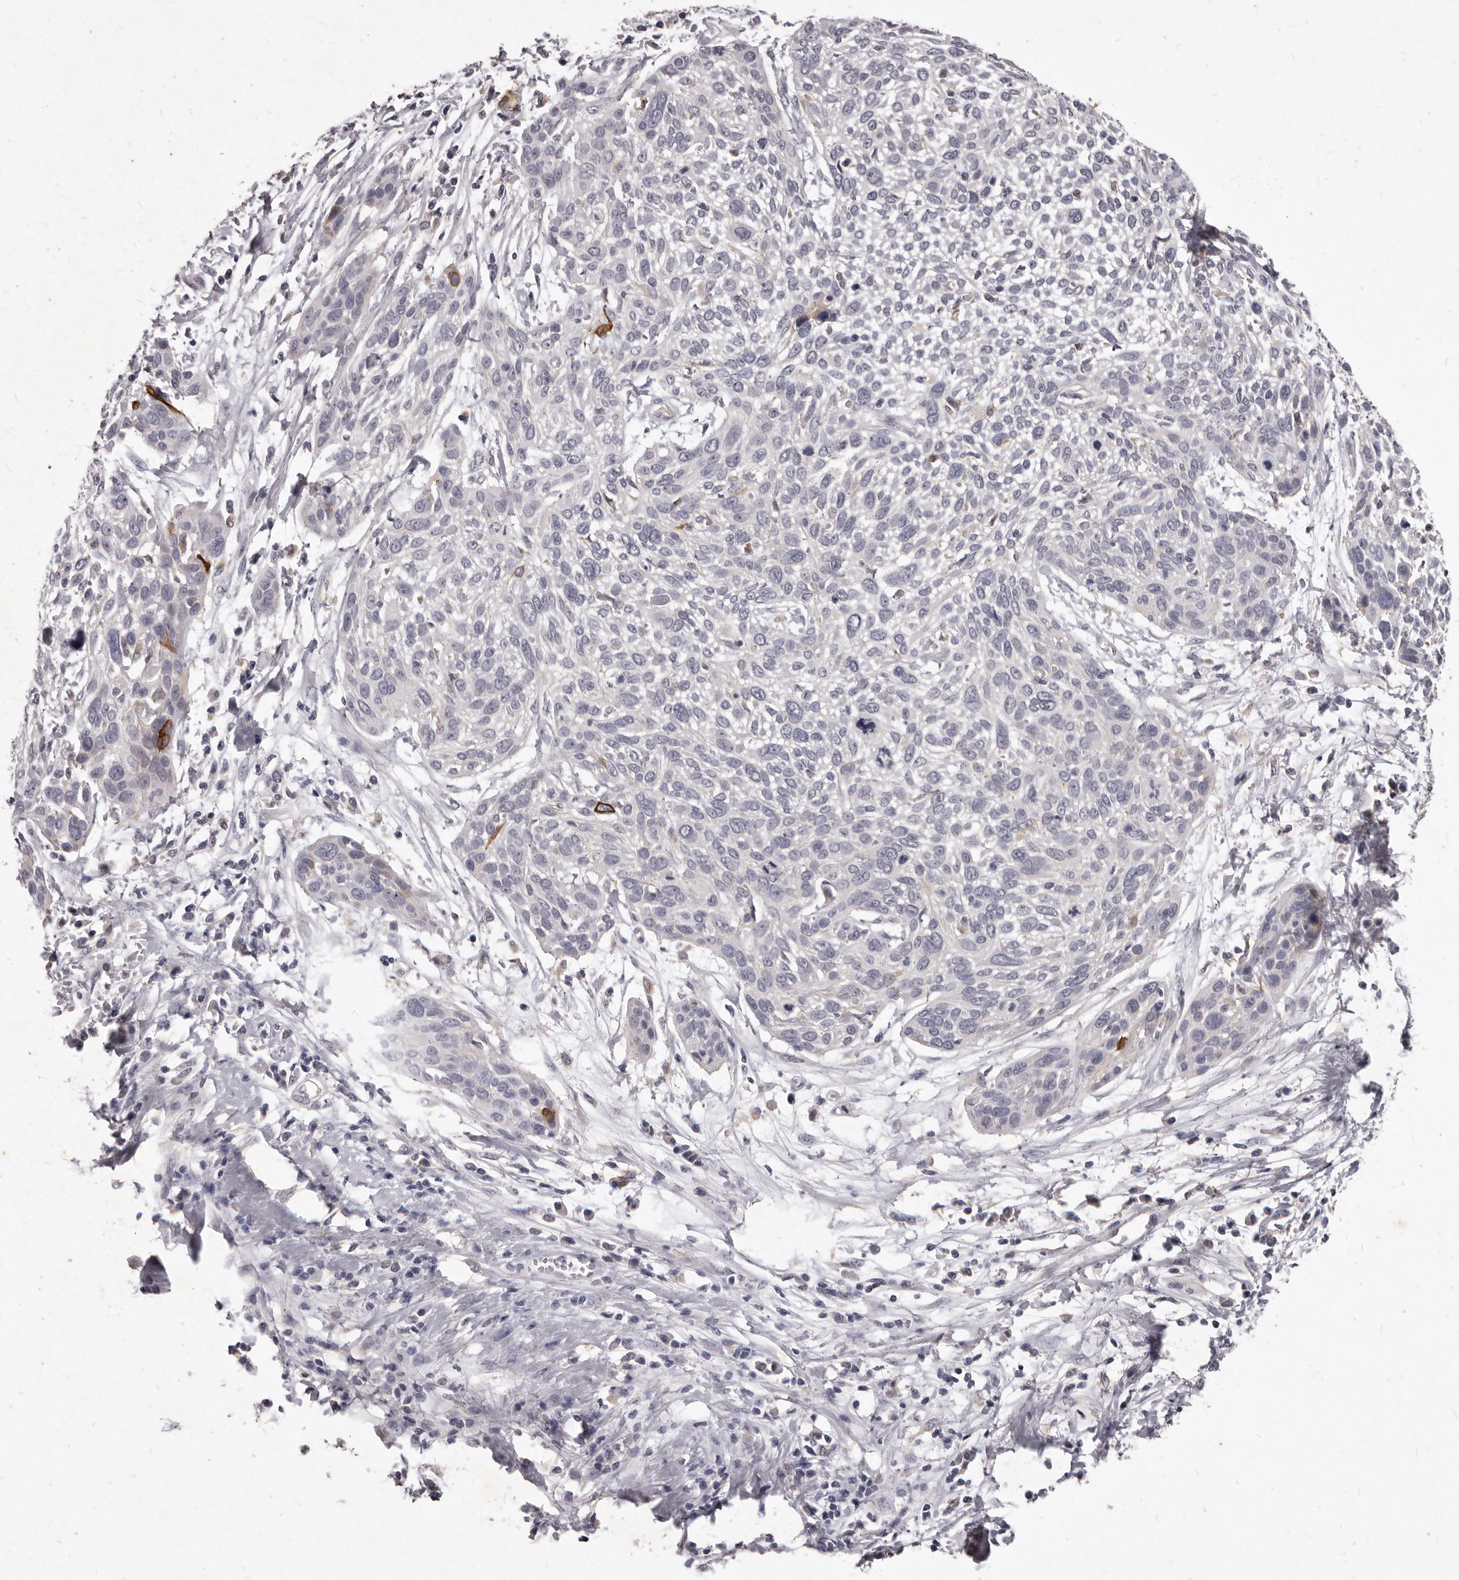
{"staining": {"intensity": "negative", "quantity": "none", "location": "none"}, "tissue": "cervical cancer", "cell_type": "Tumor cells", "image_type": "cancer", "snomed": [{"axis": "morphology", "description": "Squamous cell carcinoma, NOS"}, {"axis": "topography", "description": "Cervix"}], "caption": "Cervical cancer (squamous cell carcinoma) was stained to show a protein in brown. There is no significant positivity in tumor cells.", "gene": "GPRC5C", "patient": {"sex": "female", "age": 51}}